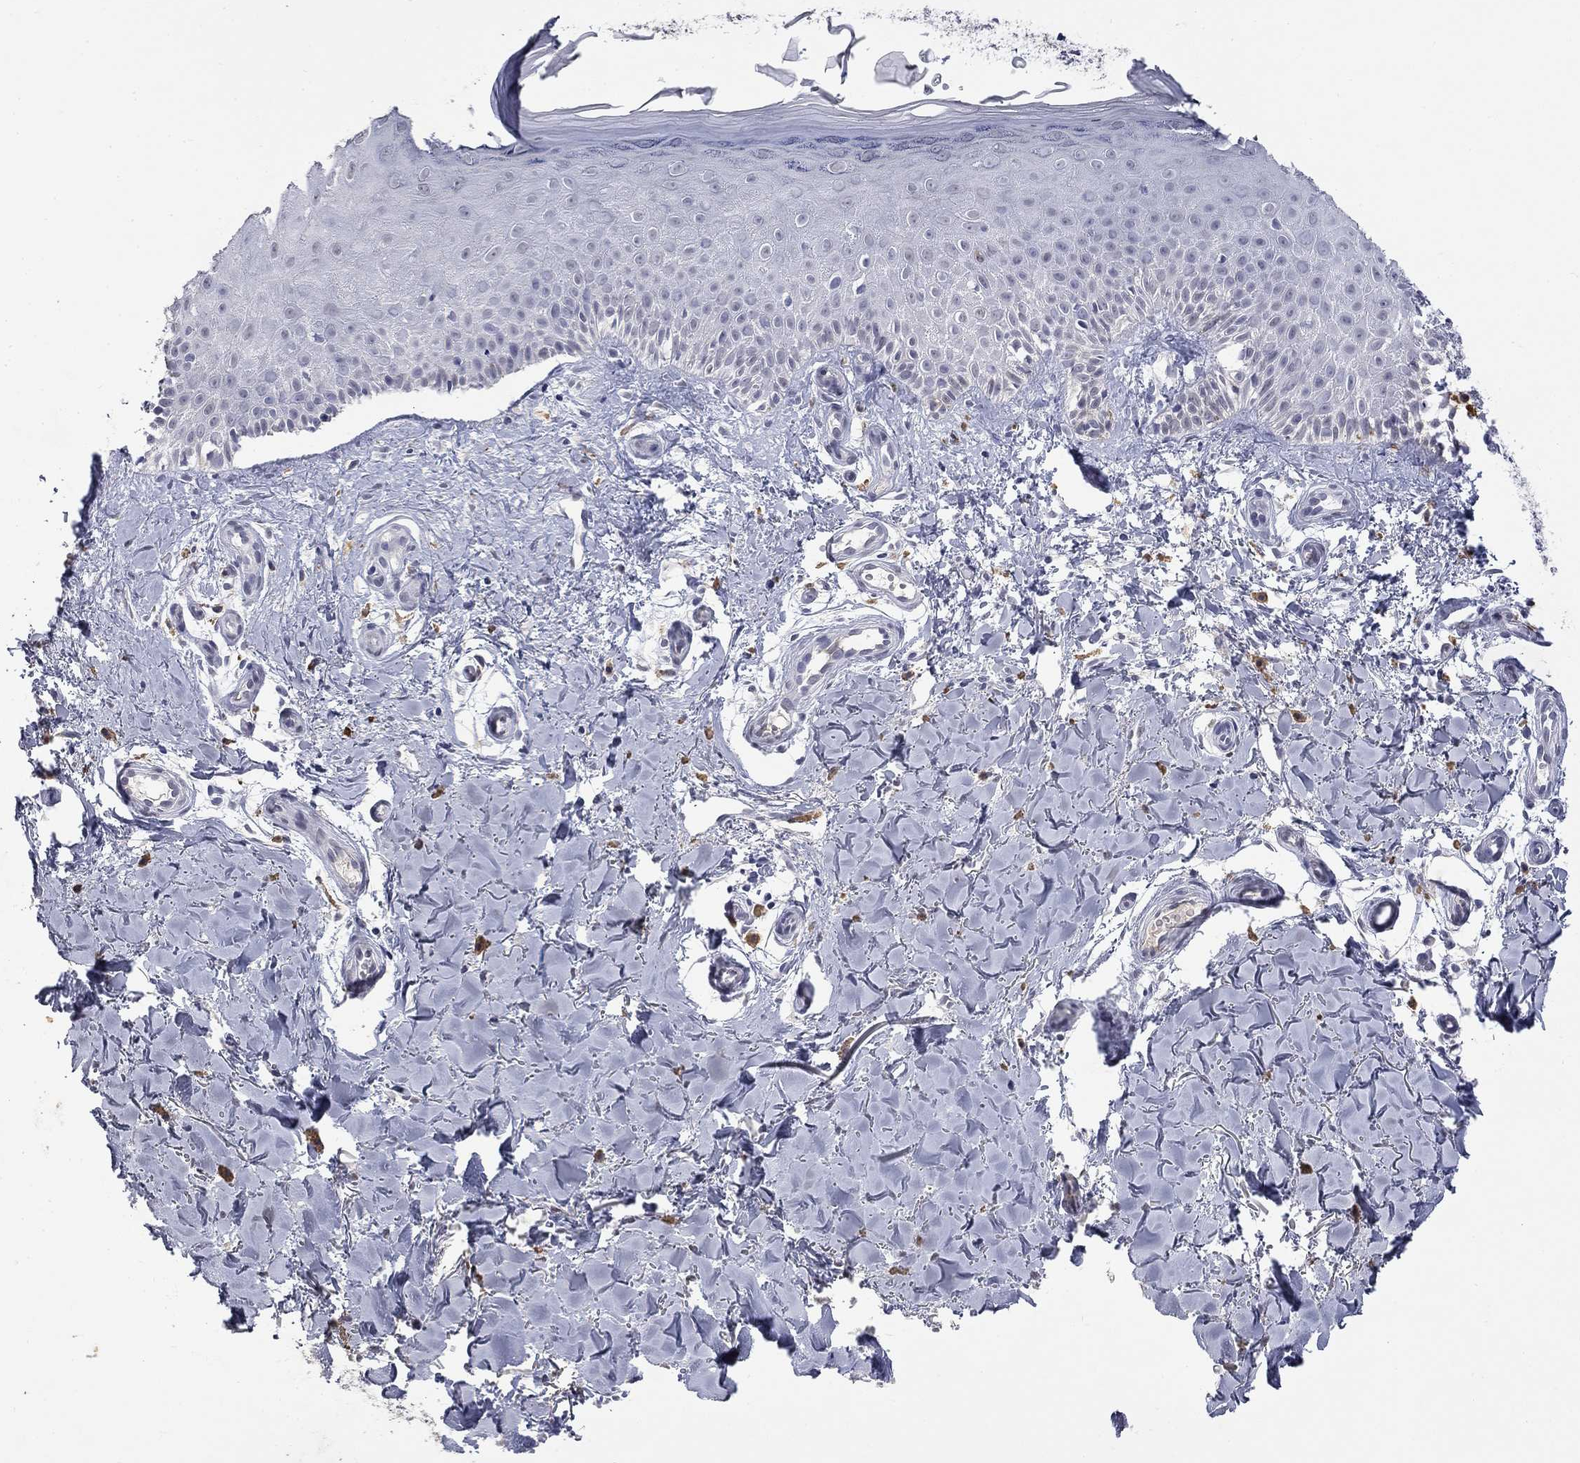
{"staining": {"intensity": "negative", "quantity": "none", "location": "none"}, "tissue": "melanoma", "cell_type": "Tumor cells", "image_type": "cancer", "snomed": [{"axis": "morphology", "description": "Malignant melanoma, NOS"}, {"axis": "topography", "description": "Skin"}], "caption": "The image reveals no significant staining in tumor cells of melanoma.", "gene": "SLC51A", "patient": {"sex": "female", "age": 53}}